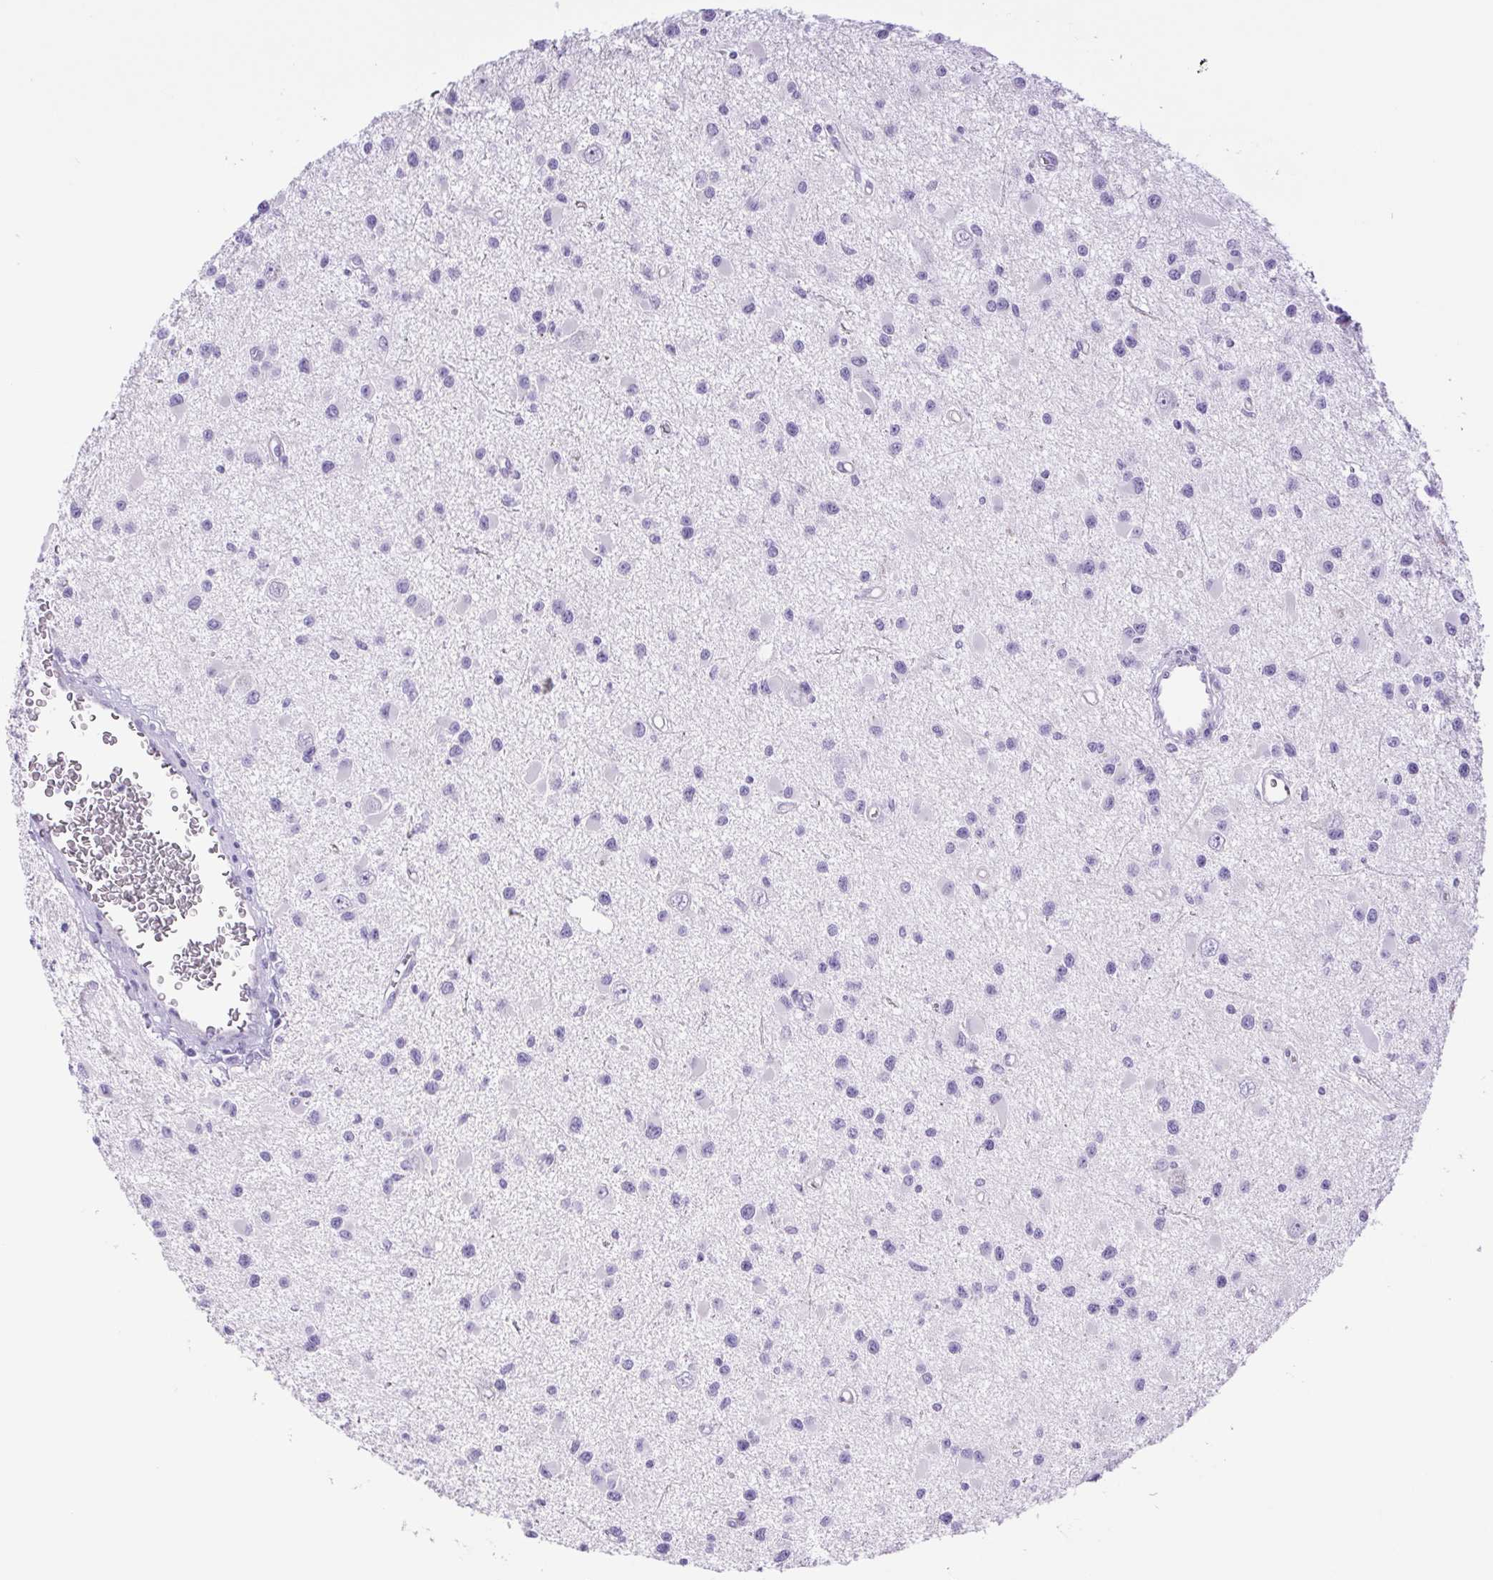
{"staining": {"intensity": "negative", "quantity": "none", "location": "none"}, "tissue": "glioma", "cell_type": "Tumor cells", "image_type": "cancer", "snomed": [{"axis": "morphology", "description": "Glioma, malignant, High grade"}, {"axis": "topography", "description": "Brain"}], "caption": "Malignant glioma (high-grade) was stained to show a protein in brown. There is no significant positivity in tumor cells.", "gene": "CDSN", "patient": {"sex": "male", "age": 54}}